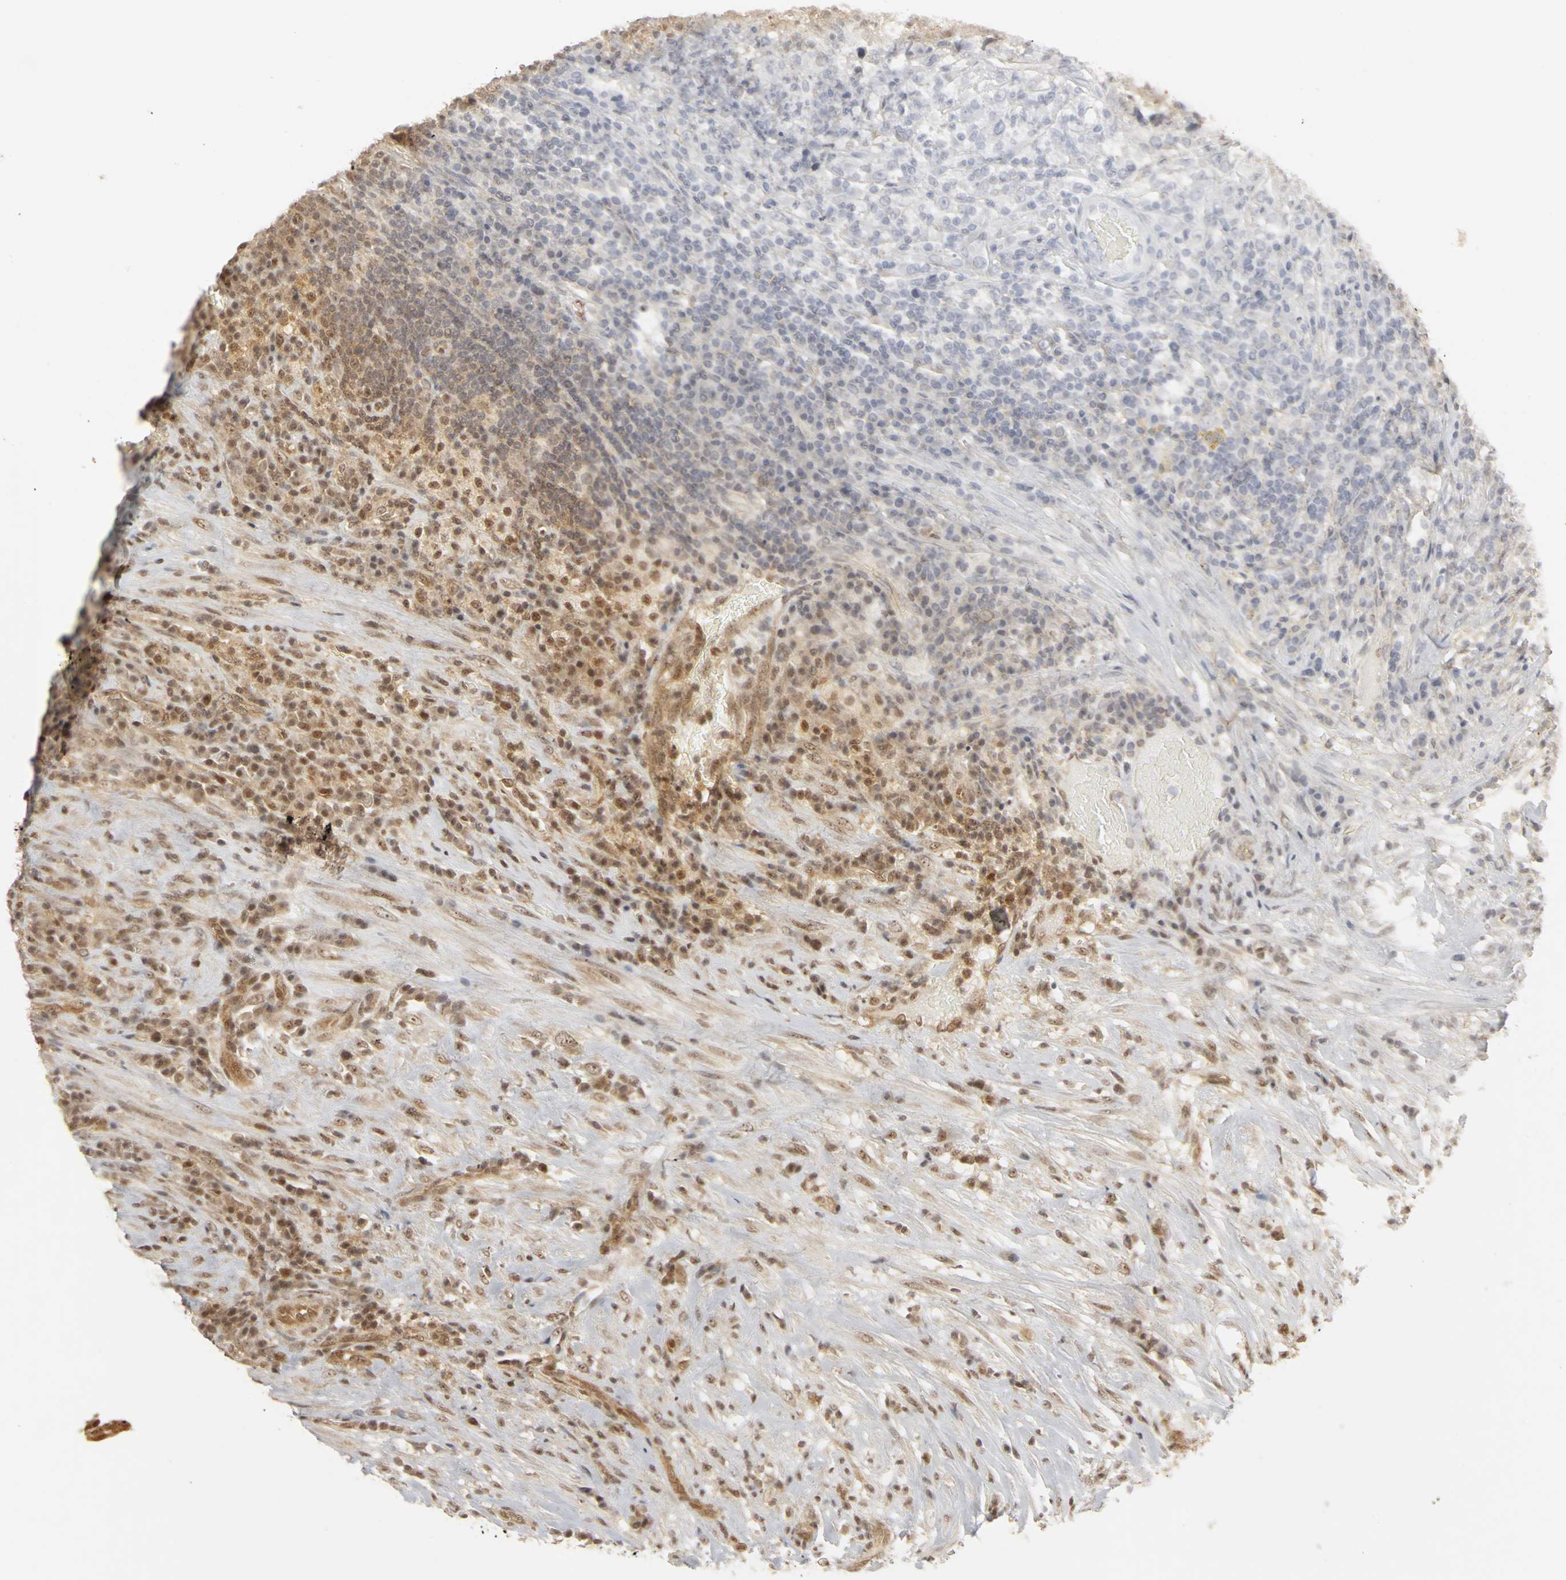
{"staining": {"intensity": "moderate", "quantity": ">75%", "location": "cytoplasmic/membranous,nuclear"}, "tissue": "testis cancer", "cell_type": "Tumor cells", "image_type": "cancer", "snomed": [{"axis": "morphology", "description": "Necrosis, NOS"}, {"axis": "morphology", "description": "Carcinoma, Embryonal, NOS"}, {"axis": "topography", "description": "Testis"}], "caption": "High-magnification brightfield microscopy of testis cancer (embryonal carcinoma) stained with DAB (brown) and counterstained with hematoxylin (blue). tumor cells exhibit moderate cytoplasmic/membranous and nuclear staining is present in approximately>75% of cells. (brown staining indicates protein expression, while blue staining denotes nuclei).", "gene": "CSNK2B", "patient": {"sex": "male", "age": 19}}